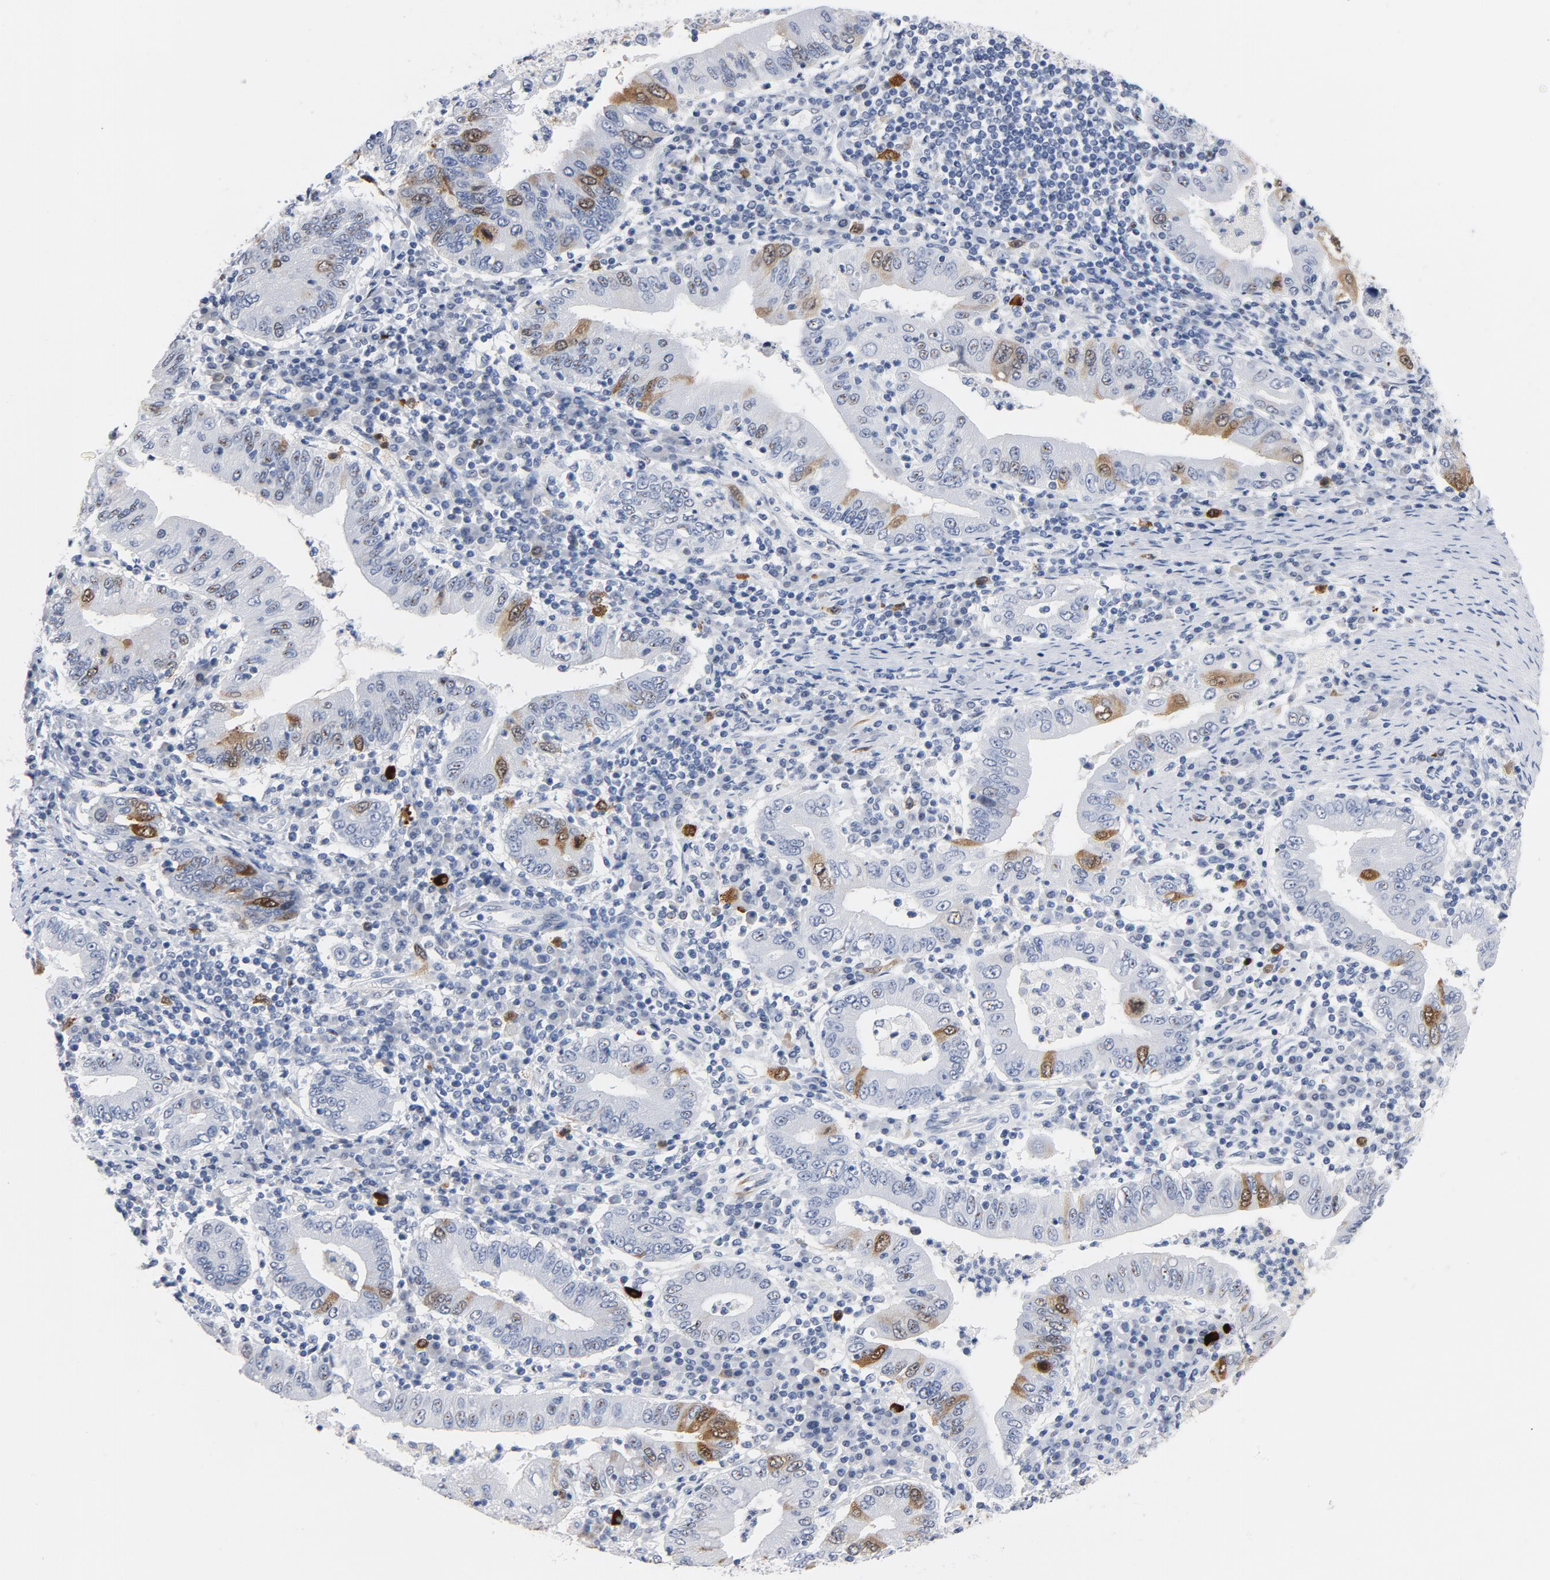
{"staining": {"intensity": "moderate", "quantity": "<25%", "location": "cytoplasmic/membranous,nuclear"}, "tissue": "stomach cancer", "cell_type": "Tumor cells", "image_type": "cancer", "snomed": [{"axis": "morphology", "description": "Normal tissue, NOS"}, {"axis": "morphology", "description": "Adenocarcinoma, NOS"}, {"axis": "topography", "description": "Esophagus"}, {"axis": "topography", "description": "Stomach, upper"}, {"axis": "topography", "description": "Peripheral nerve tissue"}], "caption": "A high-resolution micrograph shows IHC staining of stomach cancer, which exhibits moderate cytoplasmic/membranous and nuclear expression in about <25% of tumor cells.", "gene": "CDC20", "patient": {"sex": "male", "age": 62}}